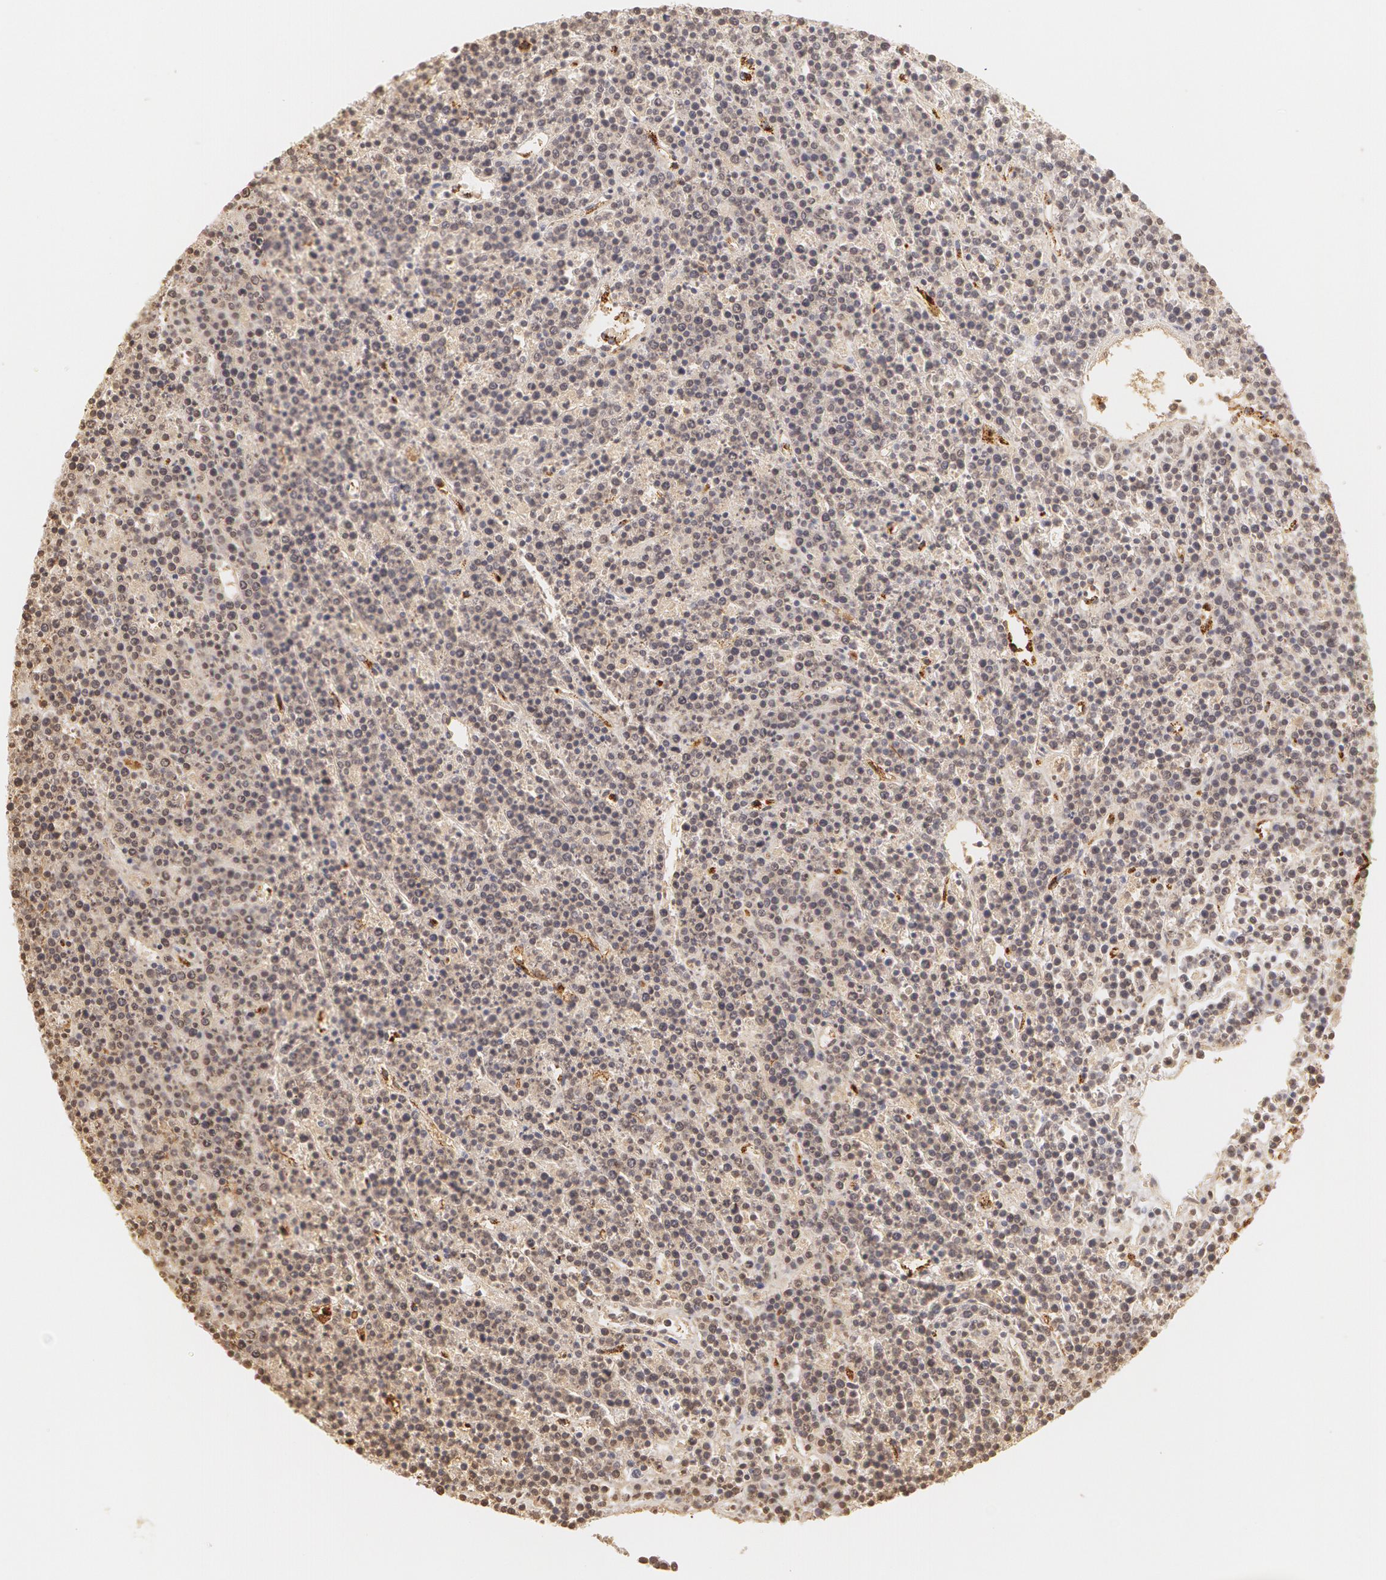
{"staining": {"intensity": "negative", "quantity": "none", "location": "none"}, "tissue": "lymphoma", "cell_type": "Tumor cells", "image_type": "cancer", "snomed": [{"axis": "morphology", "description": "Malignant lymphoma, non-Hodgkin's type, High grade"}, {"axis": "topography", "description": "Ovary"}], "caption": "A high-resolution image shows immunohistochemistry staining of high-grade malignant lymphoma, non-Hodgkin's type, which reveals no significant positivity in tumor cells.", "gene": "VWF", "patient": {"sex": "female", "age": 56}}